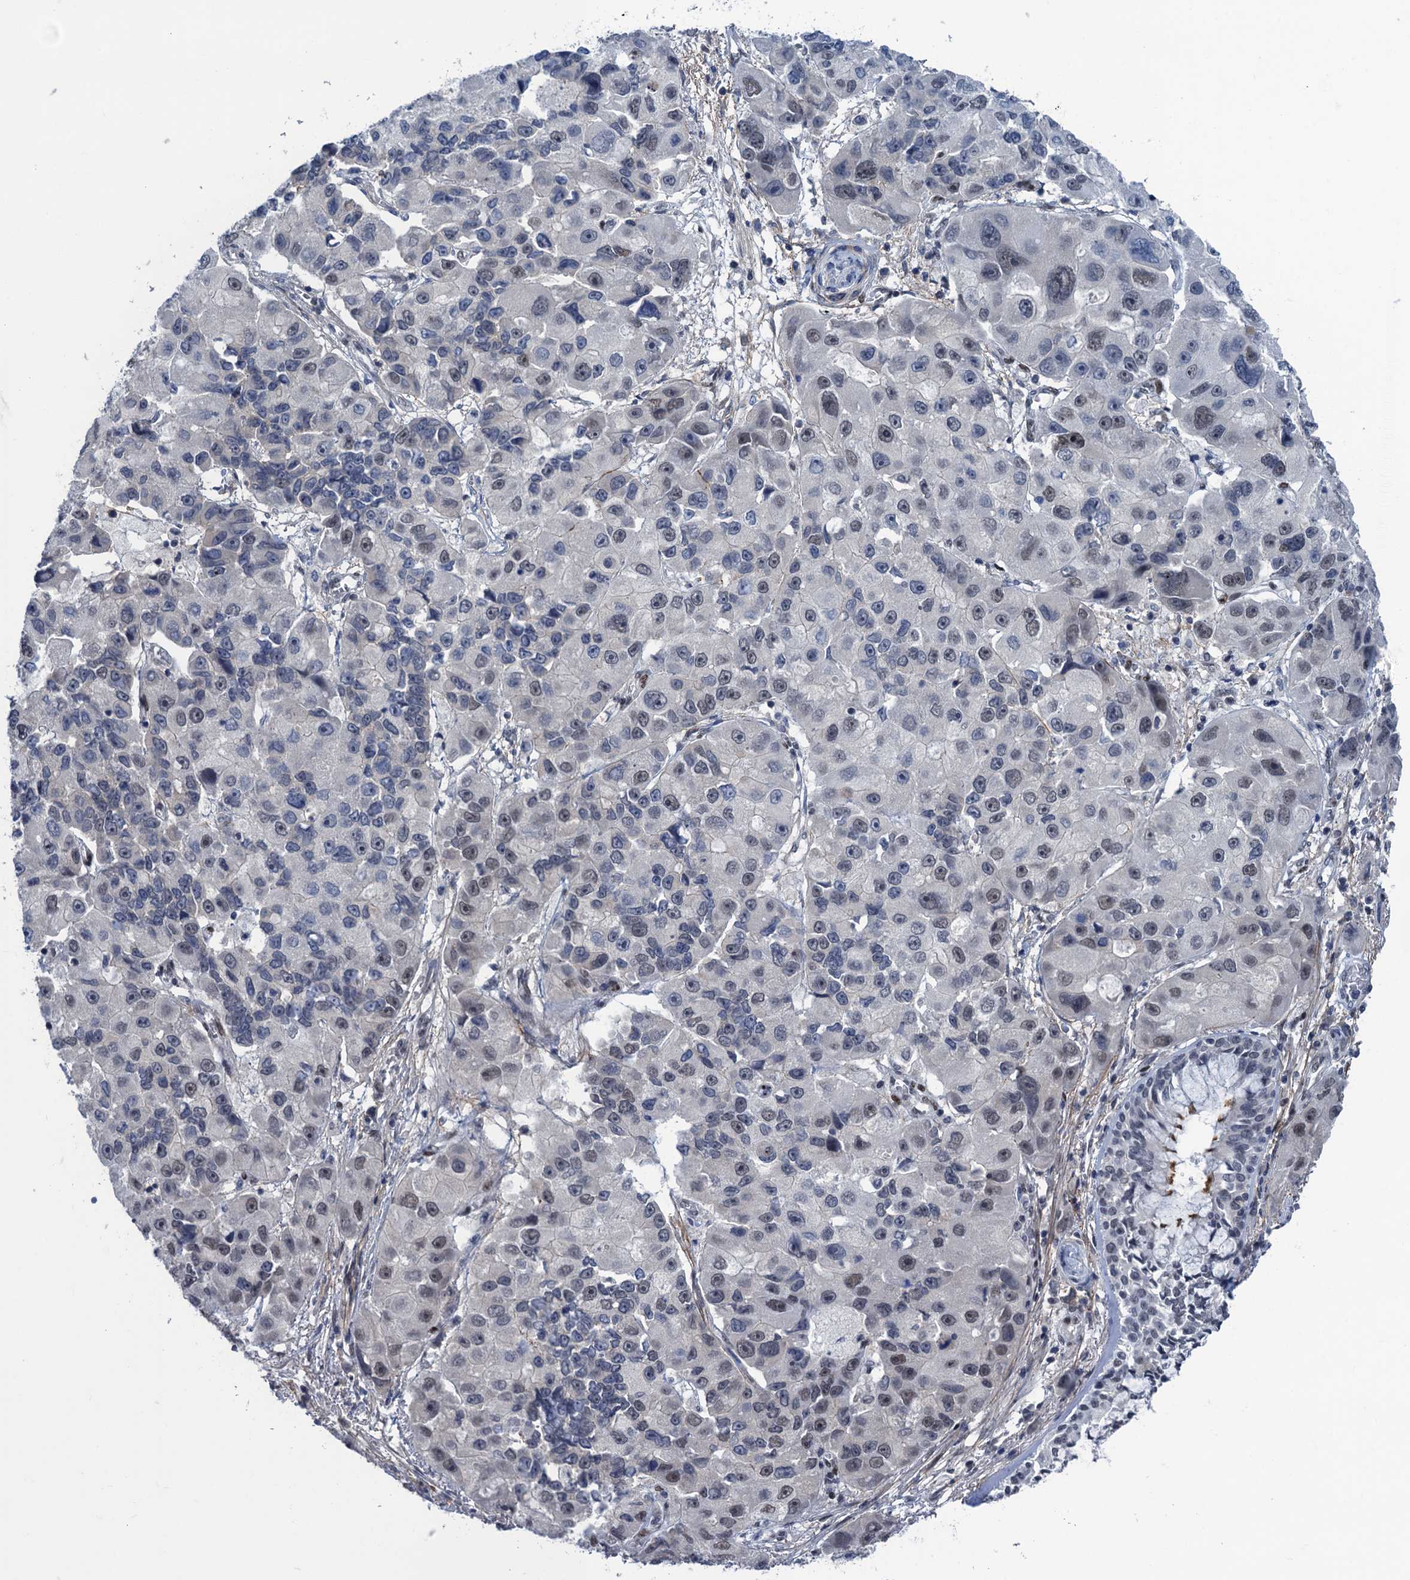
{"staining": {"intensity": "weak", "quantity": "25%-75%", "location": "nuclear"}, "tissue": "lung cancer", "cell_type": "Tumor cells", "image_type": "cancer", "snomed": [{"axis": "morphology", "description": "Adenocarcinoma, NOS"}, {"axis": "topography", "description": "Lung"}], "caption": "Human lung cancer (adenocarcinoma) stained with a brown dye demonstrates weak nuclear positive expression in about 25%-75% of tumor cells.", "gene": "SAE1", "patient": {"sex": "female", "age": 54}}